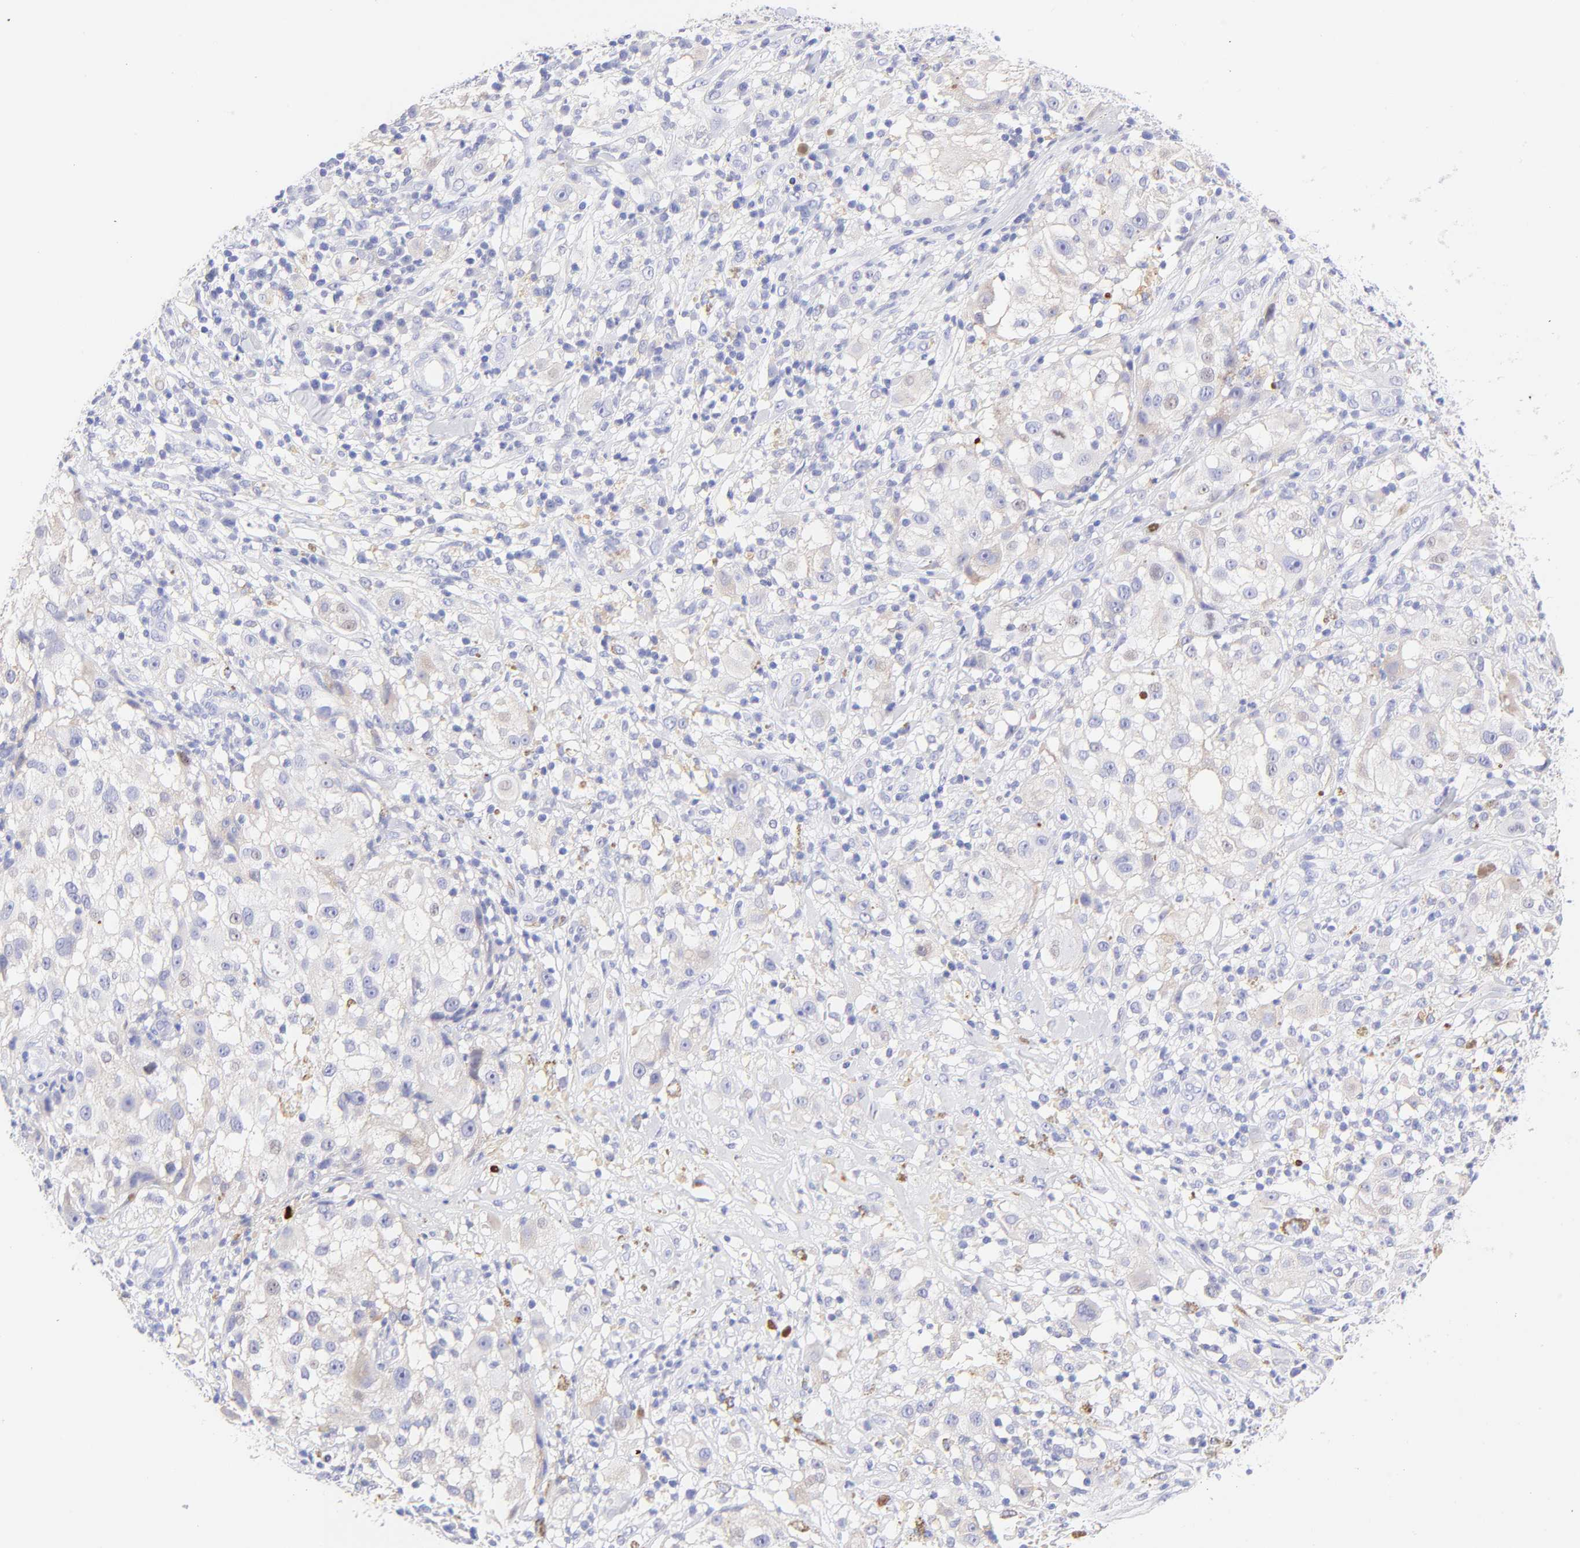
{"staining": {"intensity": "weak", "quantity": "25%-75%", "location": "cytoplasmic/membranous"}, "tissue": "melanoma", "cell_type": "Tumor cells", "image_type": "cancer", "snomed": [{"axis": "morphology", "description": "Necrosis, NOS"}, {"axis": "morphology", "description": "Malignant melanoma, NOS"}, {"axis": "topography", "description": "Skin"}], "caption": "About 25%-75% of tumor cells in melanoma reveal weak cytoplasmic/membranous protein staining as visualized by brown immunohistochemical staining.", "gene": "FRMPD3", "patient": {"sex": "female", "age": 87}}